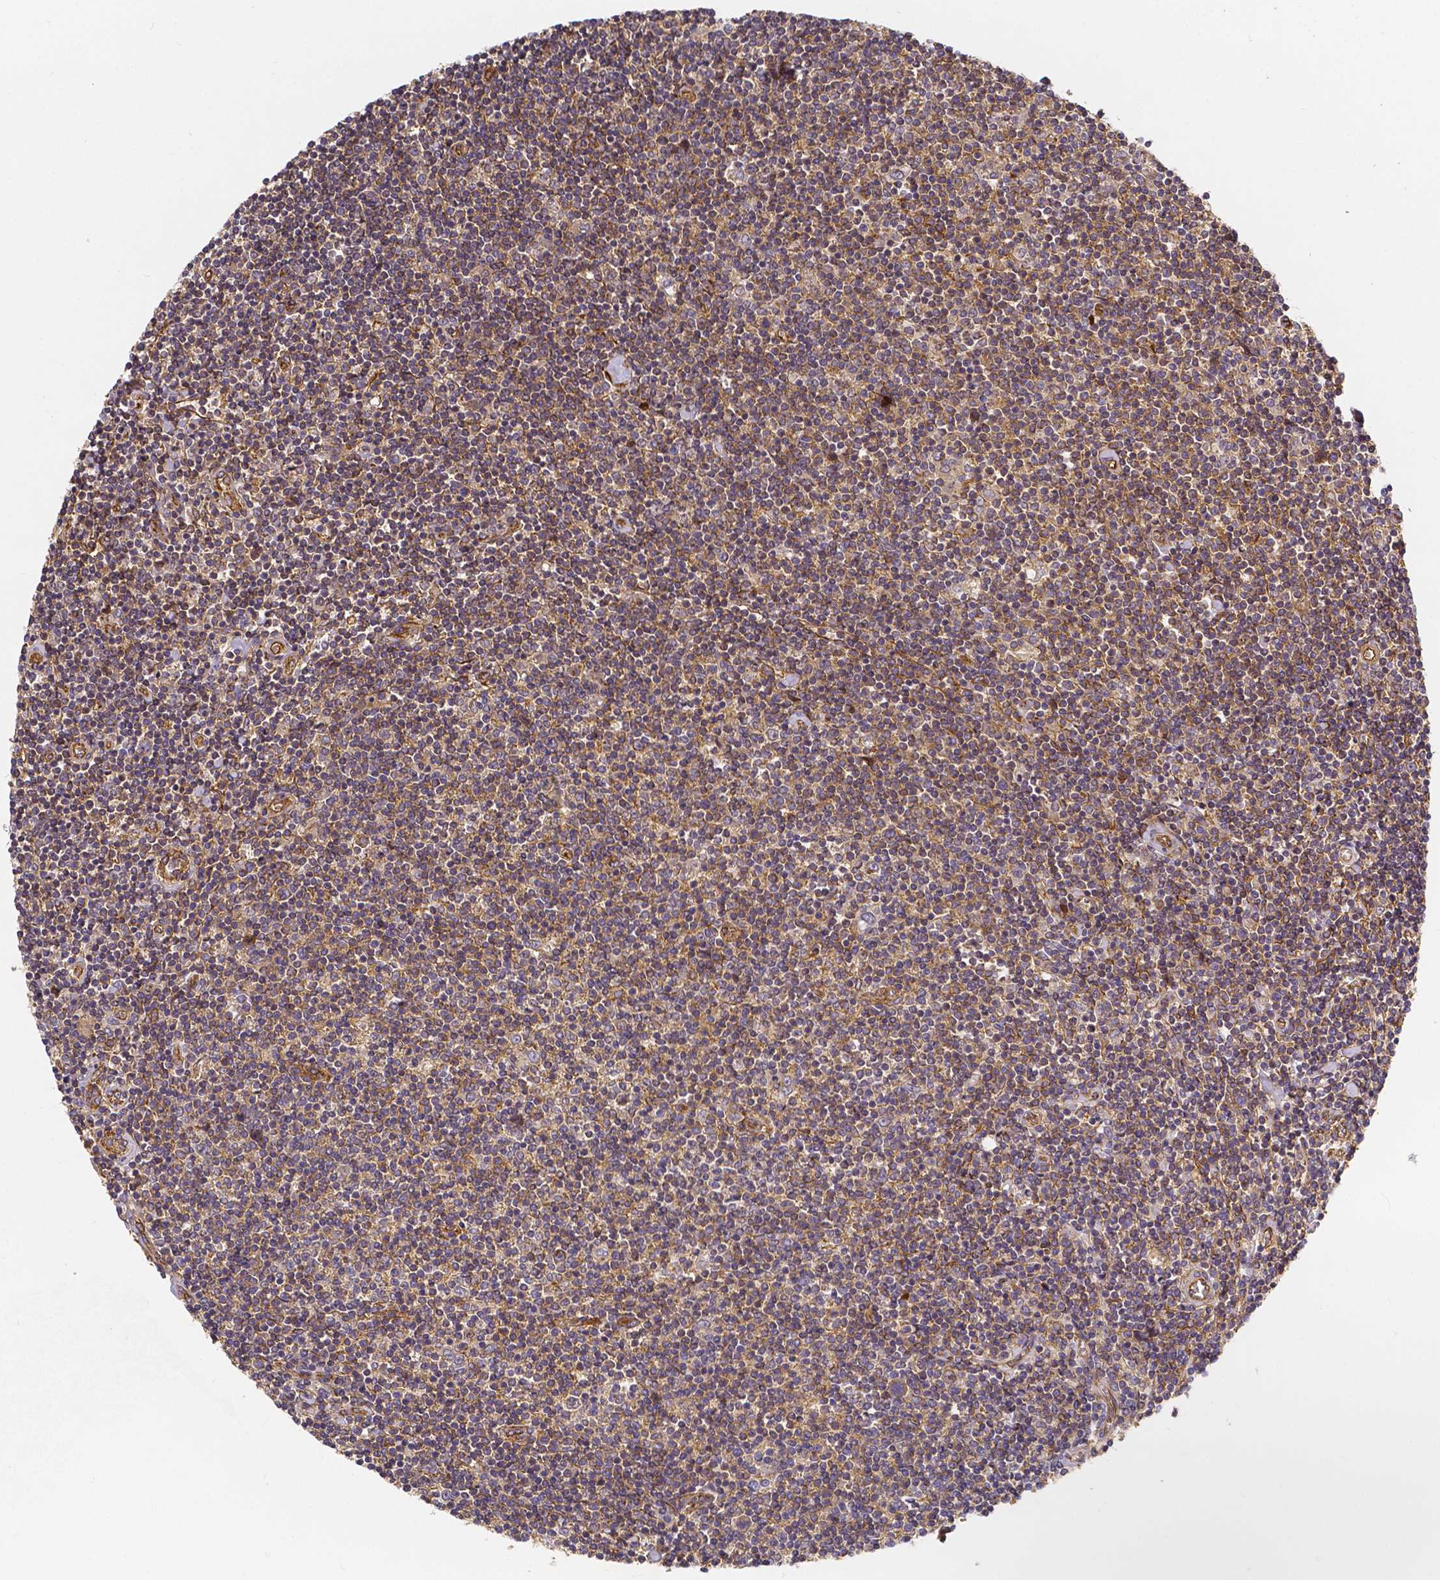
{"staining": {"intensity": "moderate", "quantity": ">75%", "location": "cytoplasmic/membranous"}, "tissue": "lymphoma", "cell_type": "Tumor cells", "image_type": "cancer", "snomed": [{"axis": "morphology", "description": "Hodgkin's disease, NOS"}, {"axis": "topography", "description": "Lymph node"}], "caption": "Human lymphoma stained with a protein marker demonstrates moderate staining in tumor cells.", "gene": "CLINT1", "patient": {"sex": "male", "age": 40}}